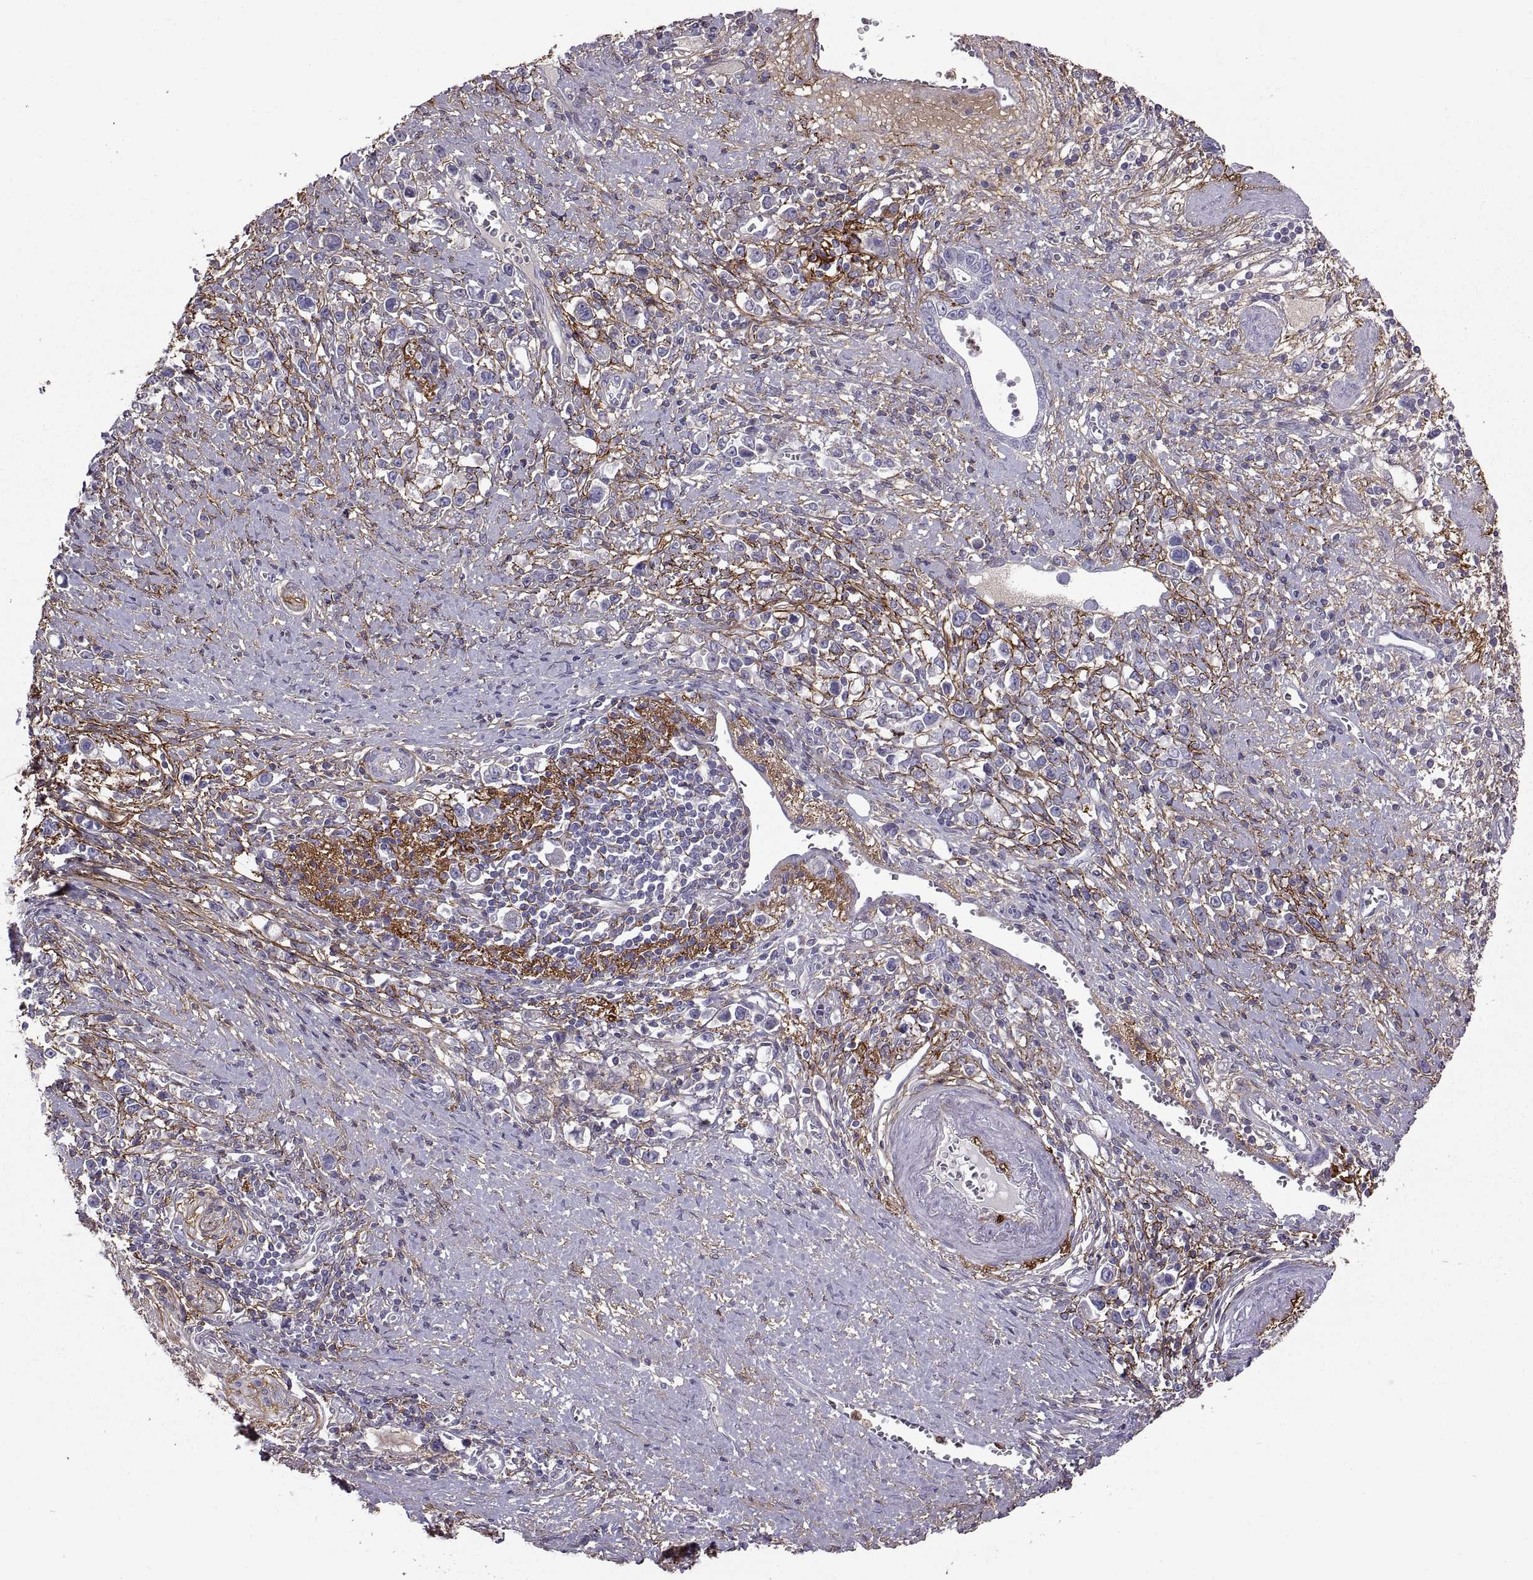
{"staining": {"intensity": "negative", "quantity": "none", "location": "none"}, "tissue": "stomach cancer", "cell_type": "Tumor cells", "image_type": "cancer", "snomed": [{"axis": "morphology", "description": "Adenocarcinoma, NOS"}, {"axis": "topography", "description": "Stomach"}], "caption": "Tumor cells show no significant protein staining in adenocarcinoma (stomach).", "gene": "EMILIN2", "patient": {"sex": "male", "age": 63}}